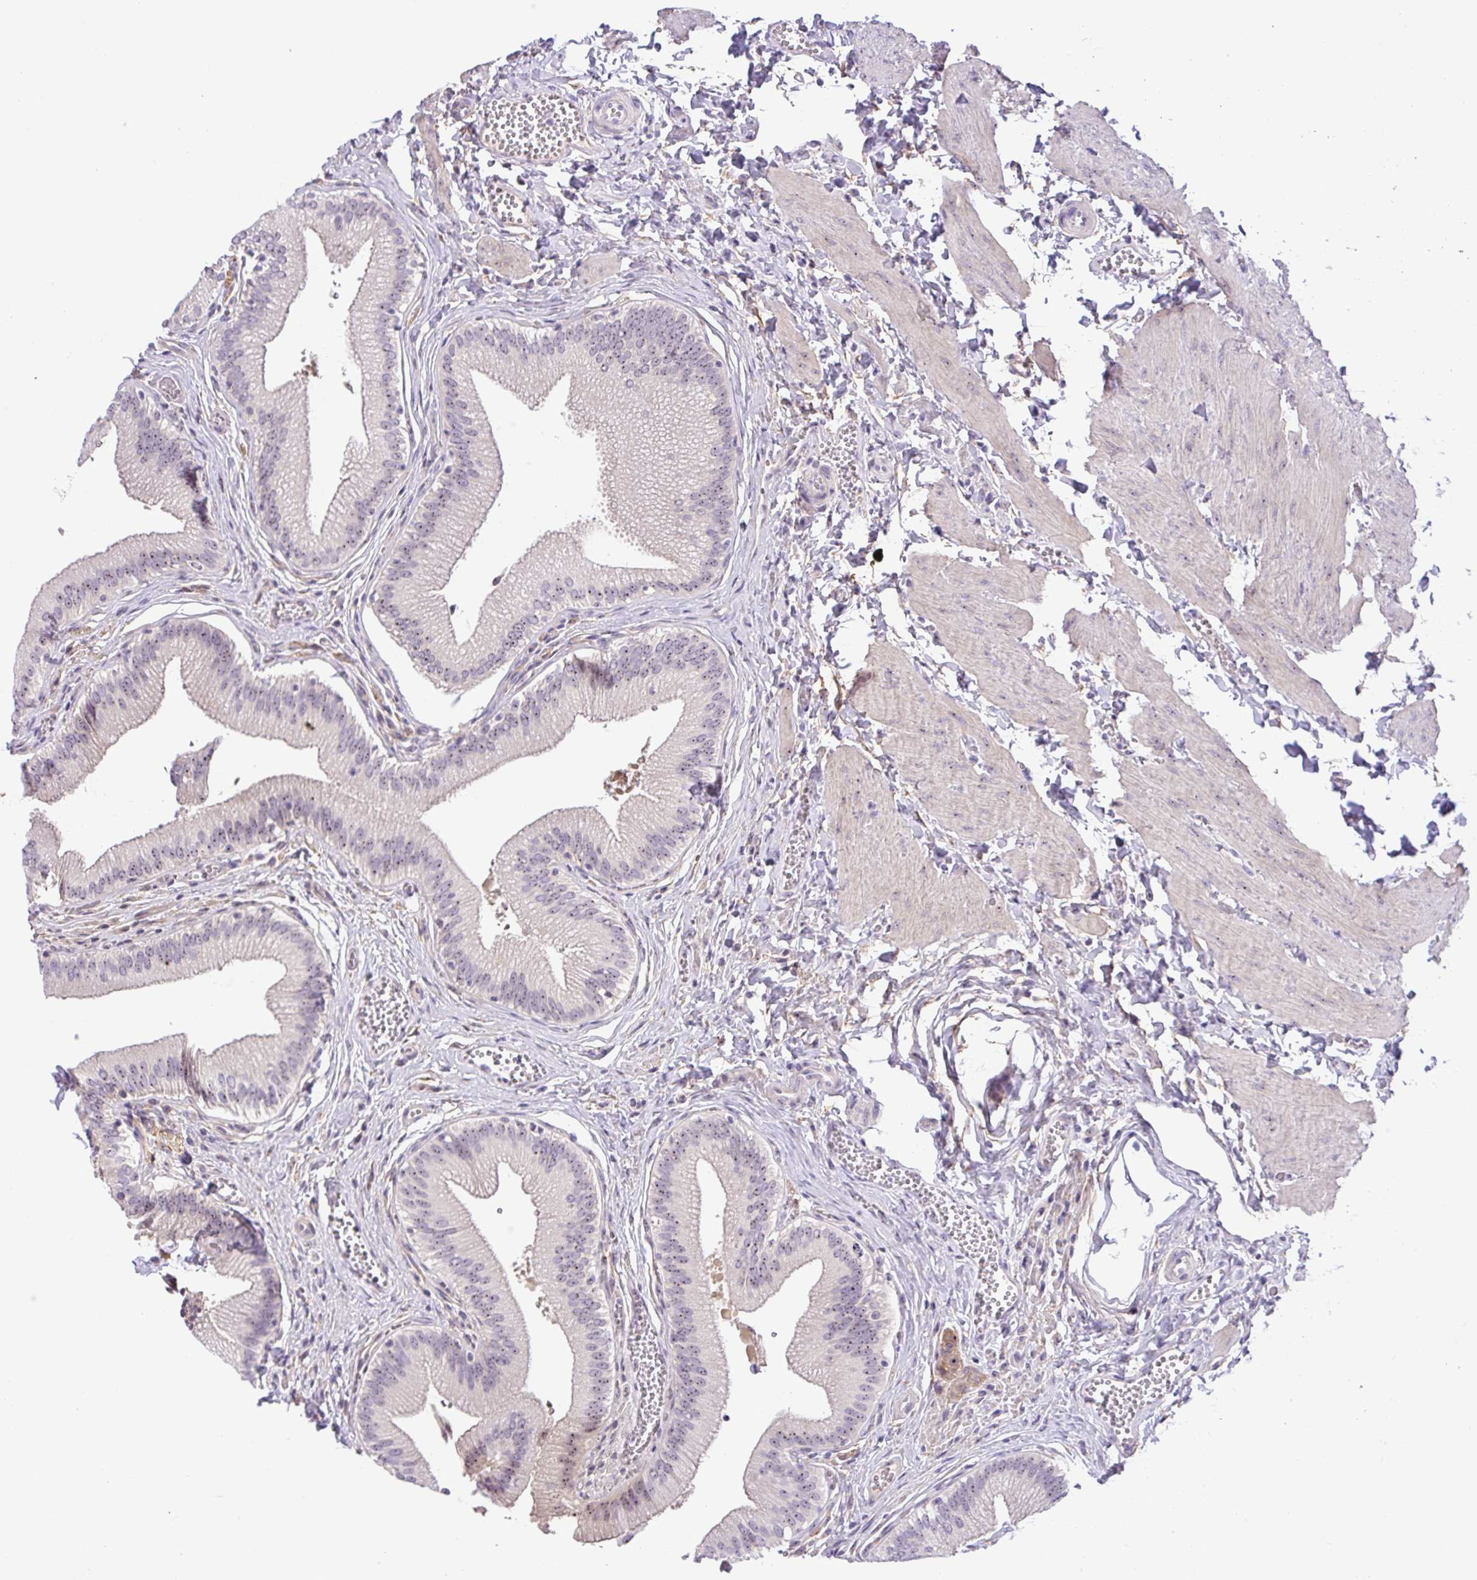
{"staining": {"intensity": "moderate", "quantity": "25%-75%", "location": "nuclear"}, "tissue": "gallbladder", "cell_type": "Glandular cells", "image_type": "normal", "snomed": [{"axis": "morphology", "description": "Normal tissue, NOS"}, {"axis": "topography", "description": "Gallbladder"}], "caption": "Immunohistochemistry histopathology image of unremarkable gallbladder stained for a protein (brown), which demonstrates medium levels of moderate nuclear expression in approximately 25%-75% of glandular cells.", "gene": "MXRA8", "patient": {"sex": "male", "age": 17}}